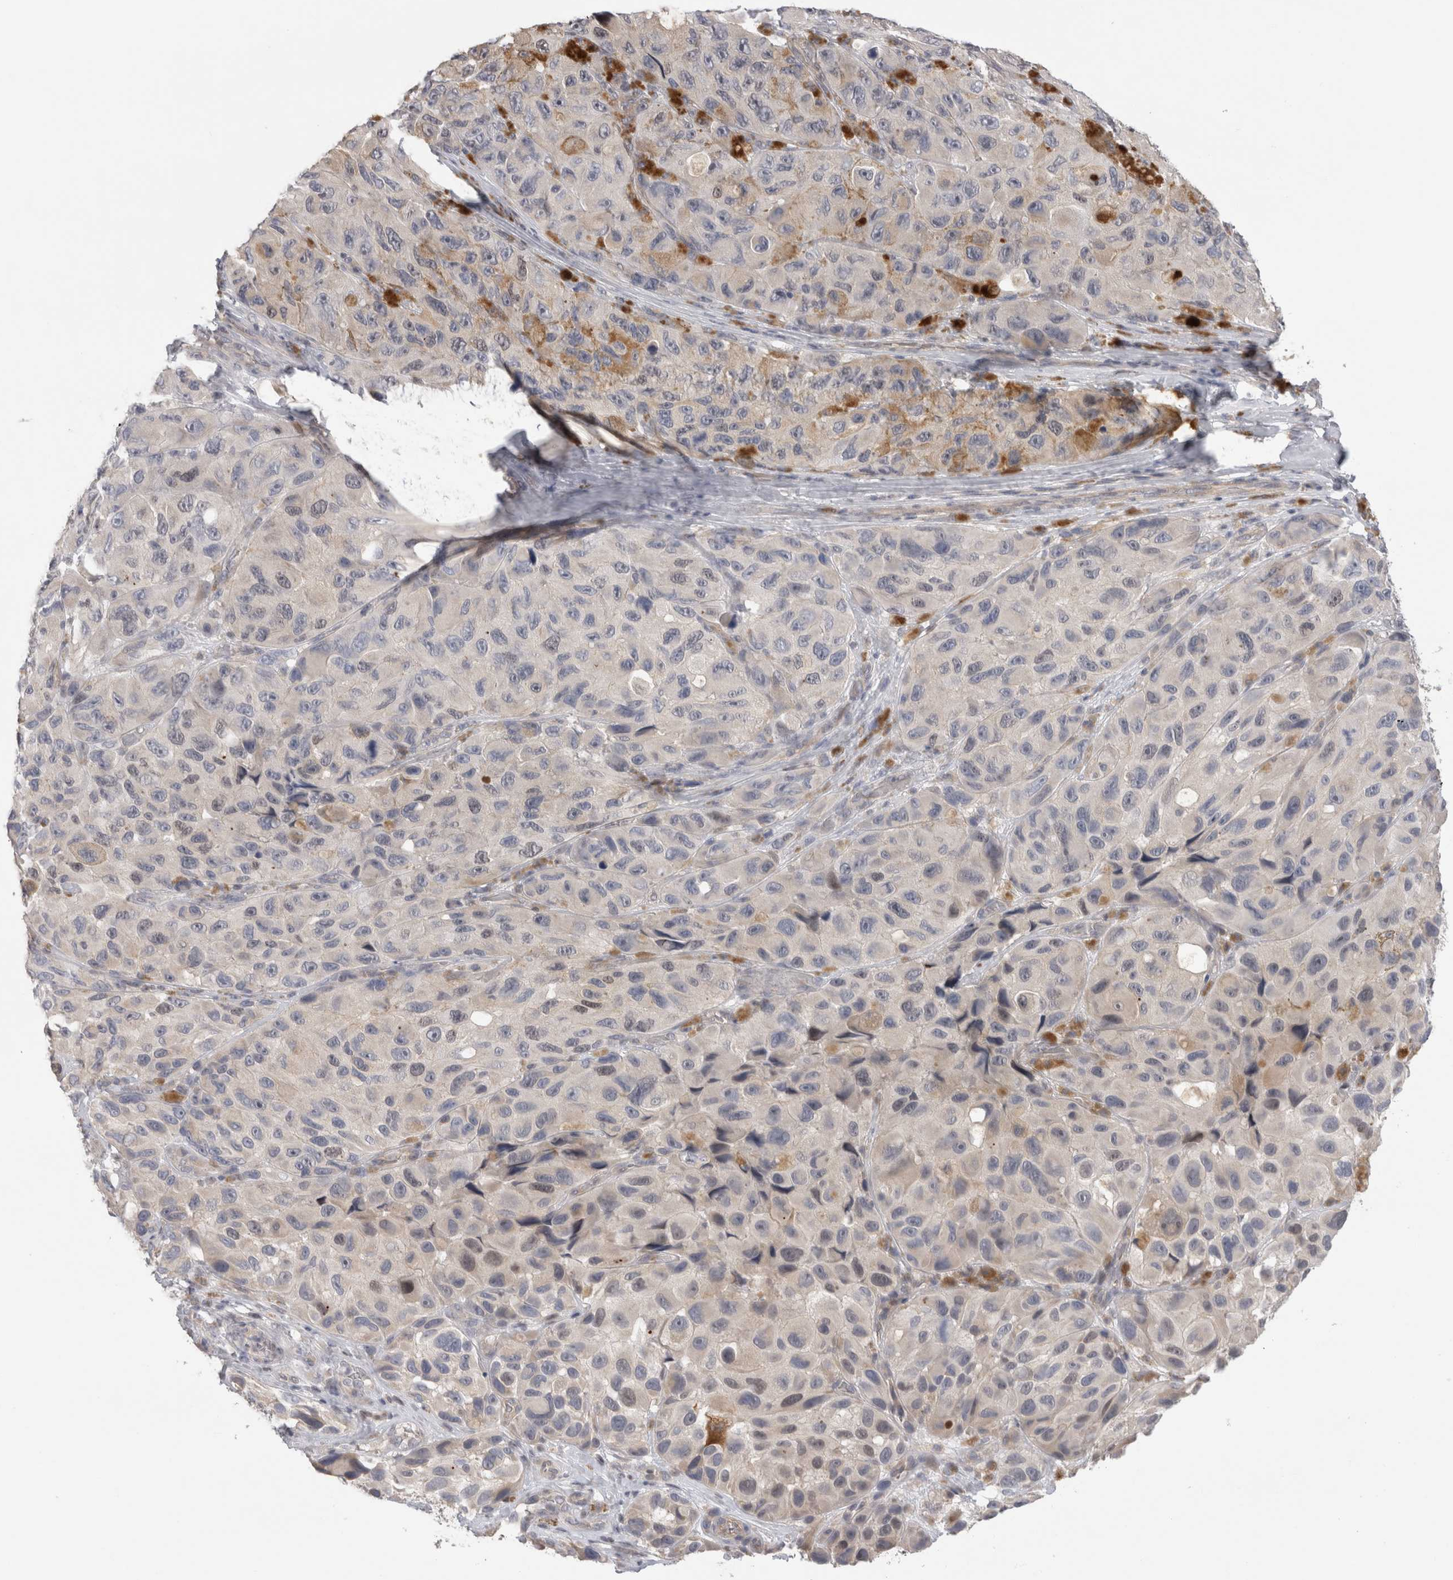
{"staining": {"intensity": "negative", "quantity": "none", "location": "none"}, "tissue": "melanoma", "cell_type": "Tumor cells", "image_type": "cancer", "snomed": [{"axis": "morphology", "description": "Malignant melanoma, NOS"}, {"axis": "topography", "description": "Skin"}], "caption": "A high-resolution histopathology image shows immunohistochemistry staining of melanoma, which exhibits no significant staining in tumor cells.", "gene": "SYTL5", "patient": {"sex": "female", "age": 73}}